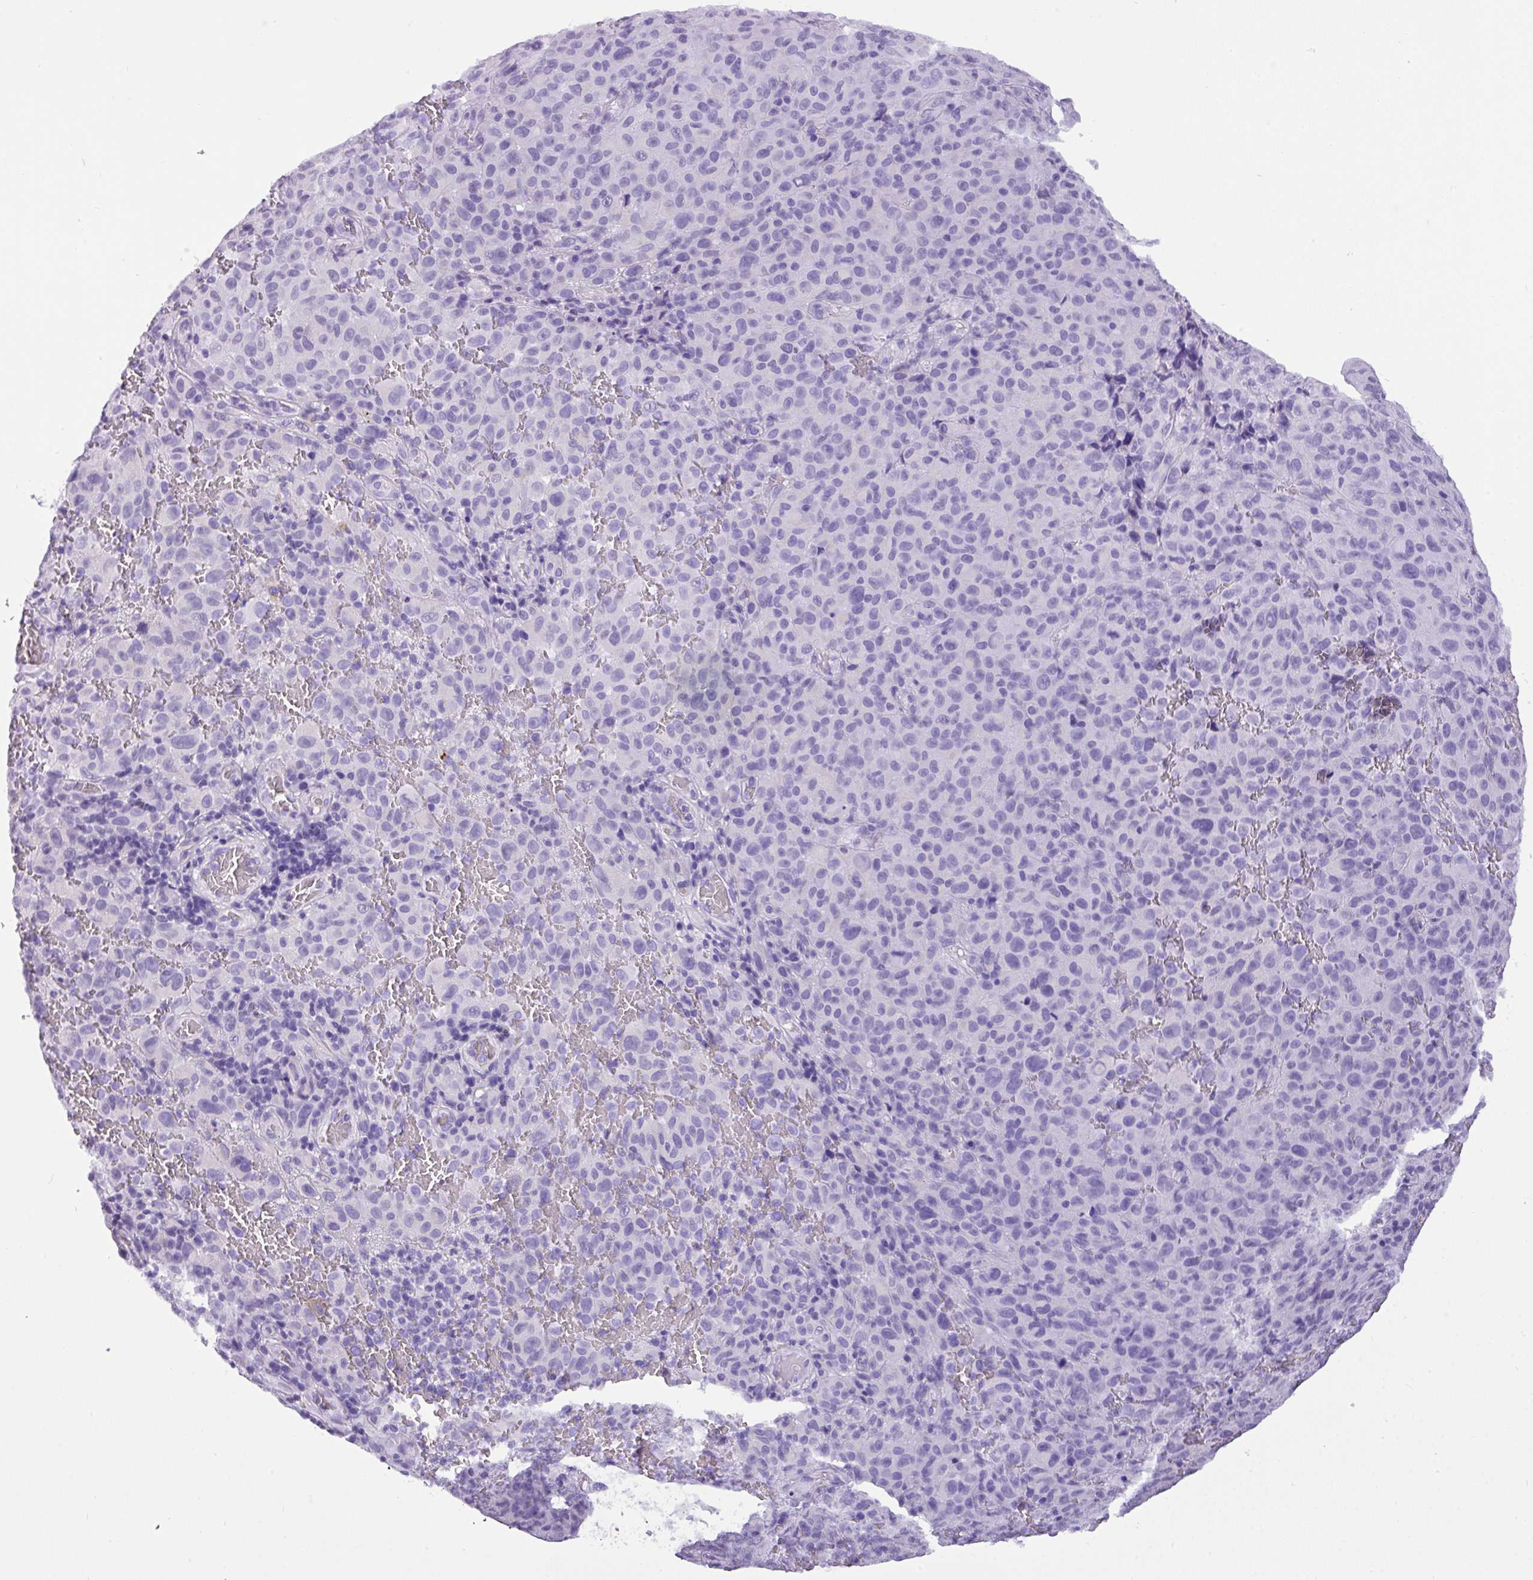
{"staining": {"intensity": "negative", "quantity": "none", "location": "none"}, "tissue": "melanoma", "cell_type": "Tumor cells", "image_type": "cancer", "snomed": [{"axis": "morphology", "description": "Malignant melanoma, NOS"}, {"axis": "topography", "description": "Skin"}], "caption": "Micrograph shows no protein staining in tumor cells of malignant melanoma tissue. Brightfield microscopy of IHC stained with DAB (3,3'-diaminobenzidine) (brown) and hematoxylin (blue), captured at high magnification.", "gene": "MUC21", "patient": {"sex": "female", "age": 82}}